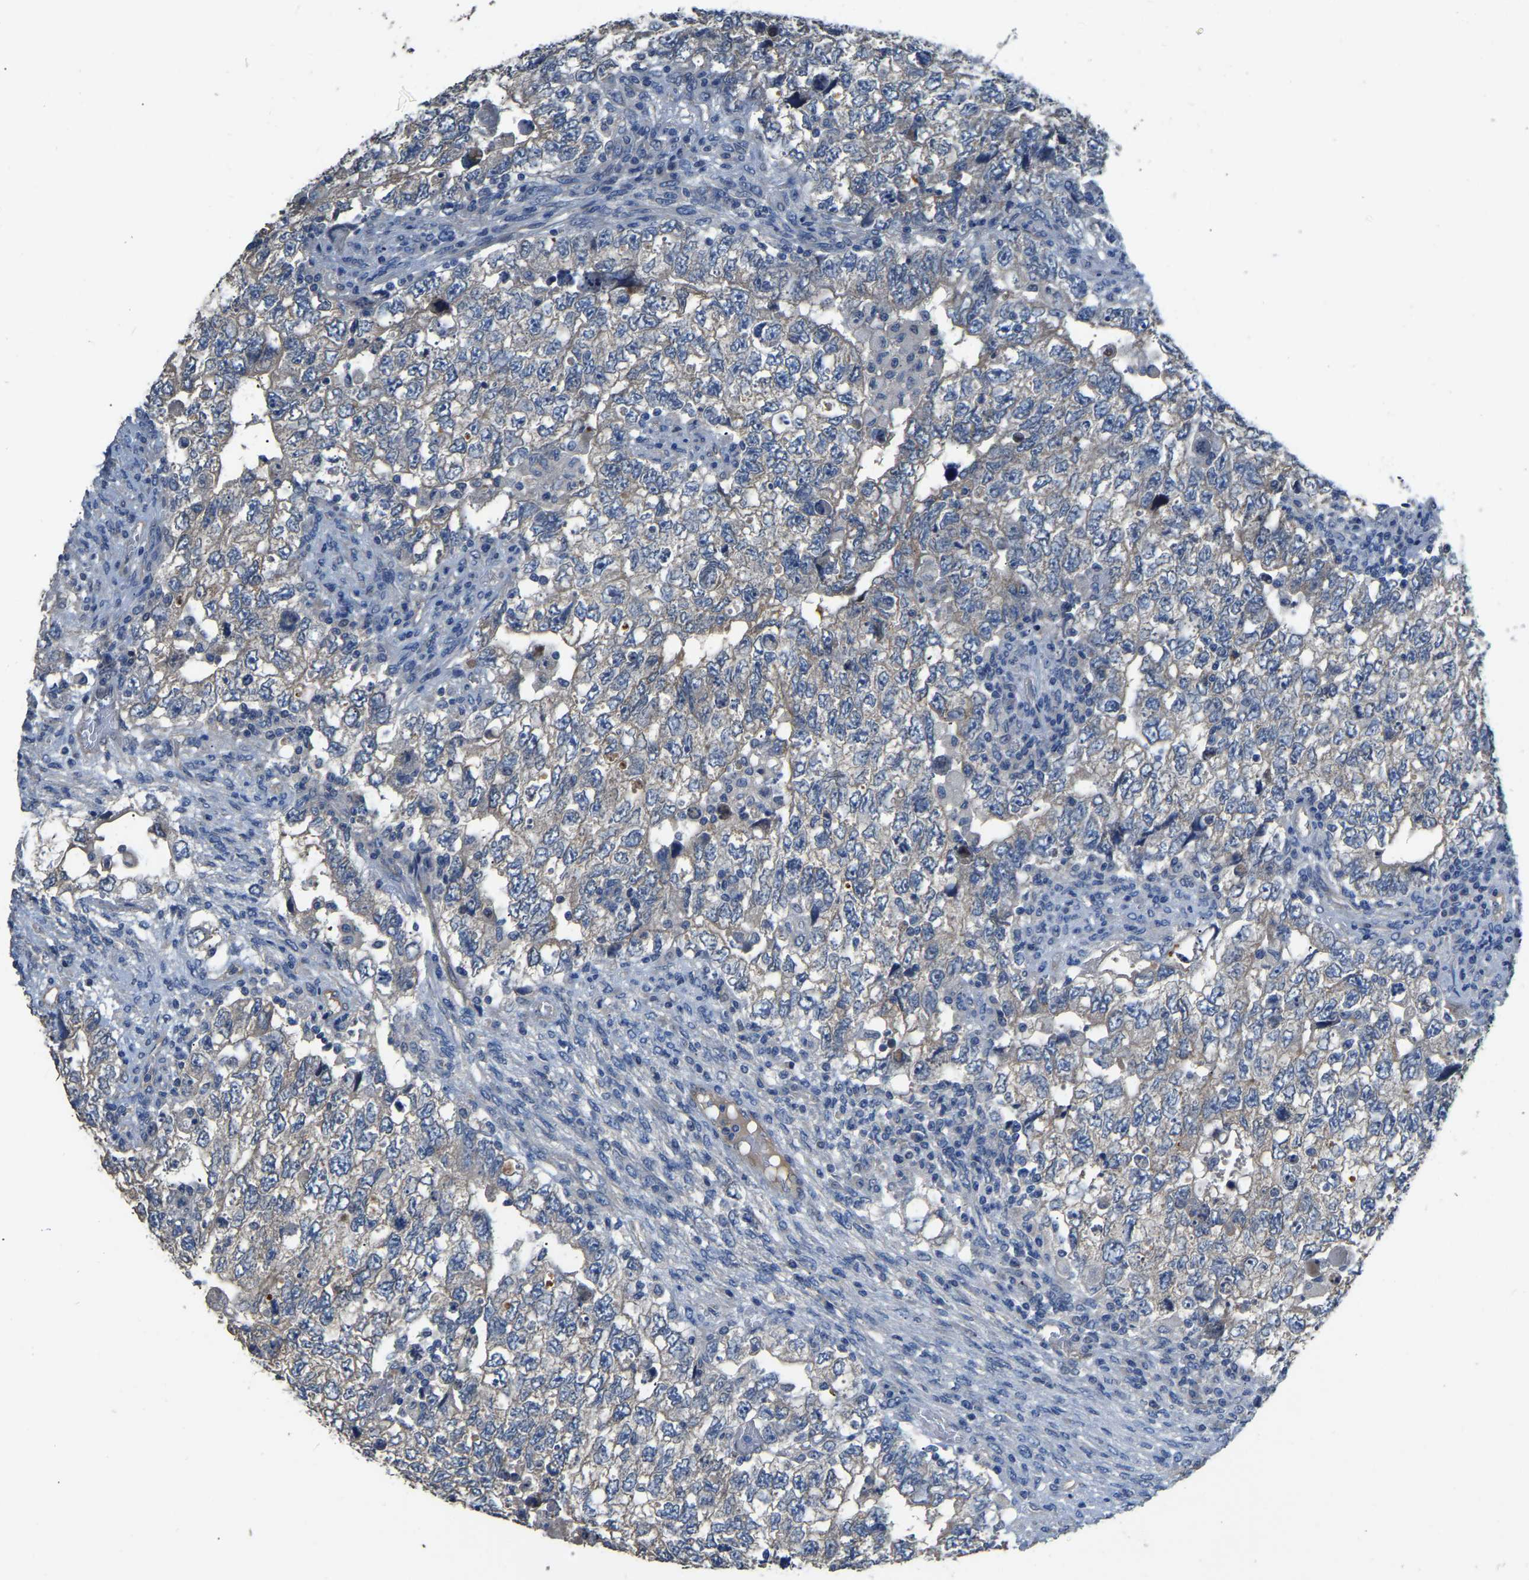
{"staining": {"intensity": "negative", "quantity": "none", "location": "none"}, "tissue": "testis cancer", "cell_type": "Tumor cells", "image_type": "cancer", "snomed": [{"axis": "morphology", "description": "Carcinoma, Embryonal, NOS"}, {"axis": "topography", "description": "Testis"}], "caption": "Tumor cells show no significant staining in testis cancer (embryonal carcinoma). (DAB IHC, high magnification).", "gene": "HIGD2B", "patient": {"sex": "male", "age": 36}}